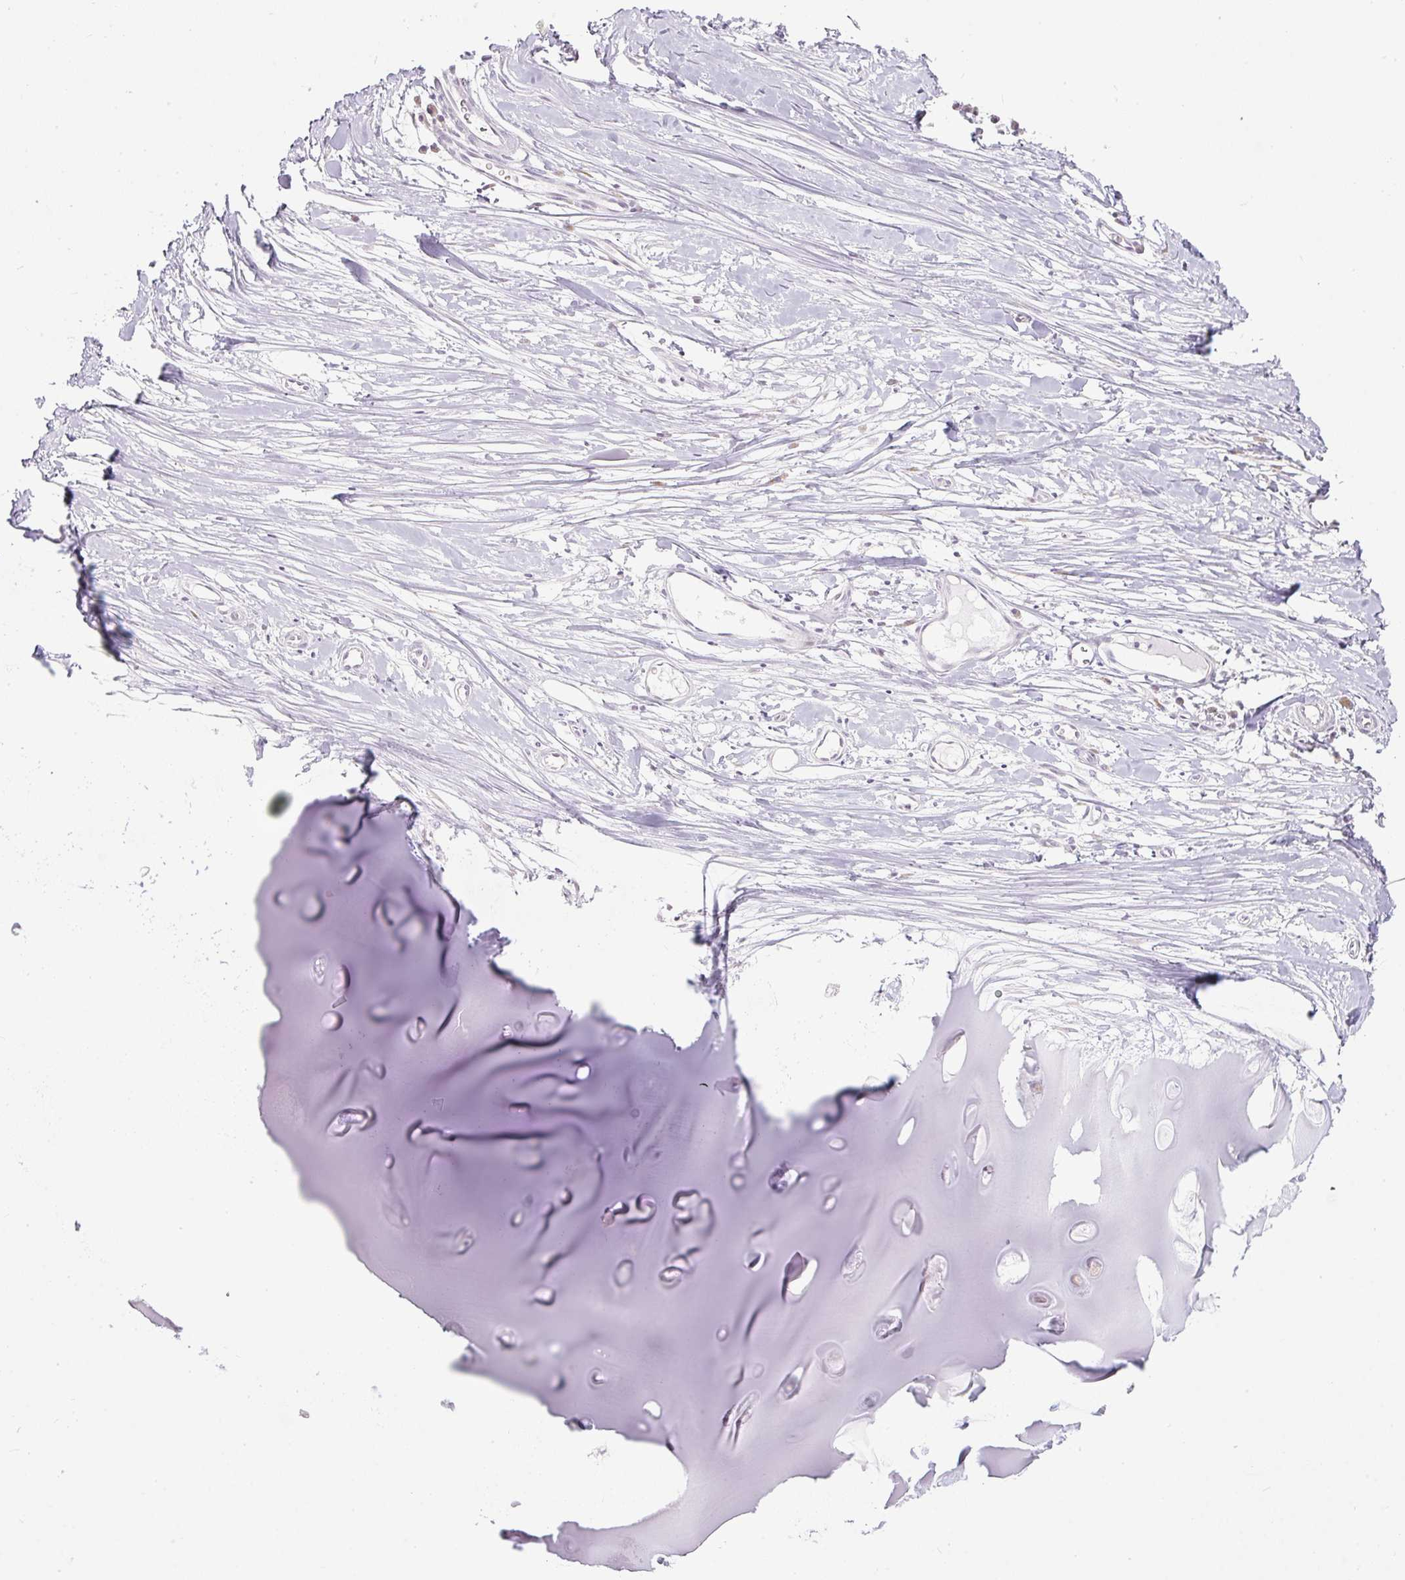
{"staining": {"intensity": "negative", "quantity": "none", "location": "none"}, "tissue": "adipose tissue", "cell_type": "Adipocytes", "image_type": "normal", "snomed": [{"axis": "morphology", "description": "Normal tissue, NOS"}, {"axis": "topography", "description": "Cartilage tissue"}], "caption": "This is an IHC micrograph of benign adipose tissue. There is no positivity in adipocytes.", "gene": "MLX", "patient": {"sex": "male", "age": 57}}